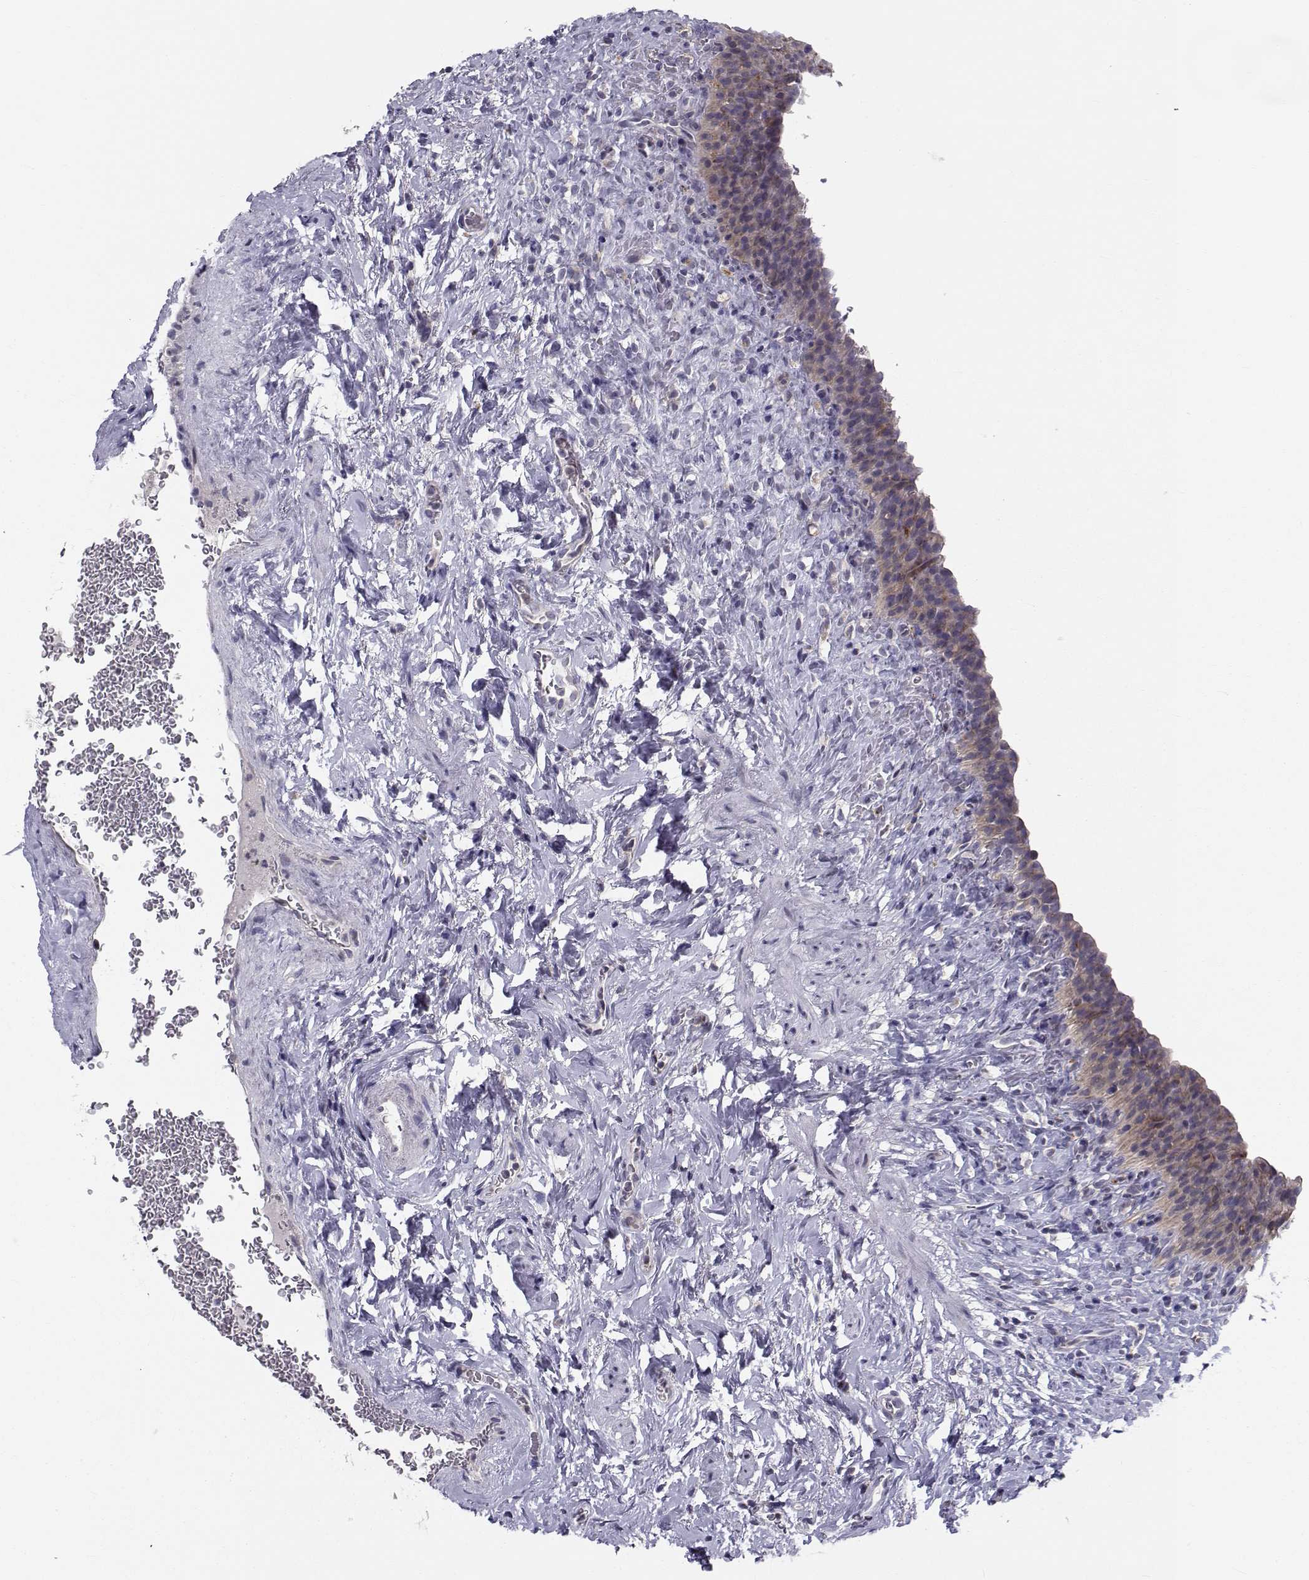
{"staining": {"intensity": "weak", "quantity": ">75%", "location": "cytoplasmic/membranous"}, "tissue": "urinary bladder", "cell_type": "Urothelial cells", "image_type": "normal", "snomed": [{"axis": "morphology", "description": "Normal tissue, NOS"}, {"axis": "topography", "description": "Urinary bladder"}], "caption": "Urothelial cells exhibit low levels of weak cytoplasmic/membranous expression in approximately >75% of cells in normal urinary bladder.", "gene": "ANGPT1", "patient": {"sex": "male", "age": 76}}